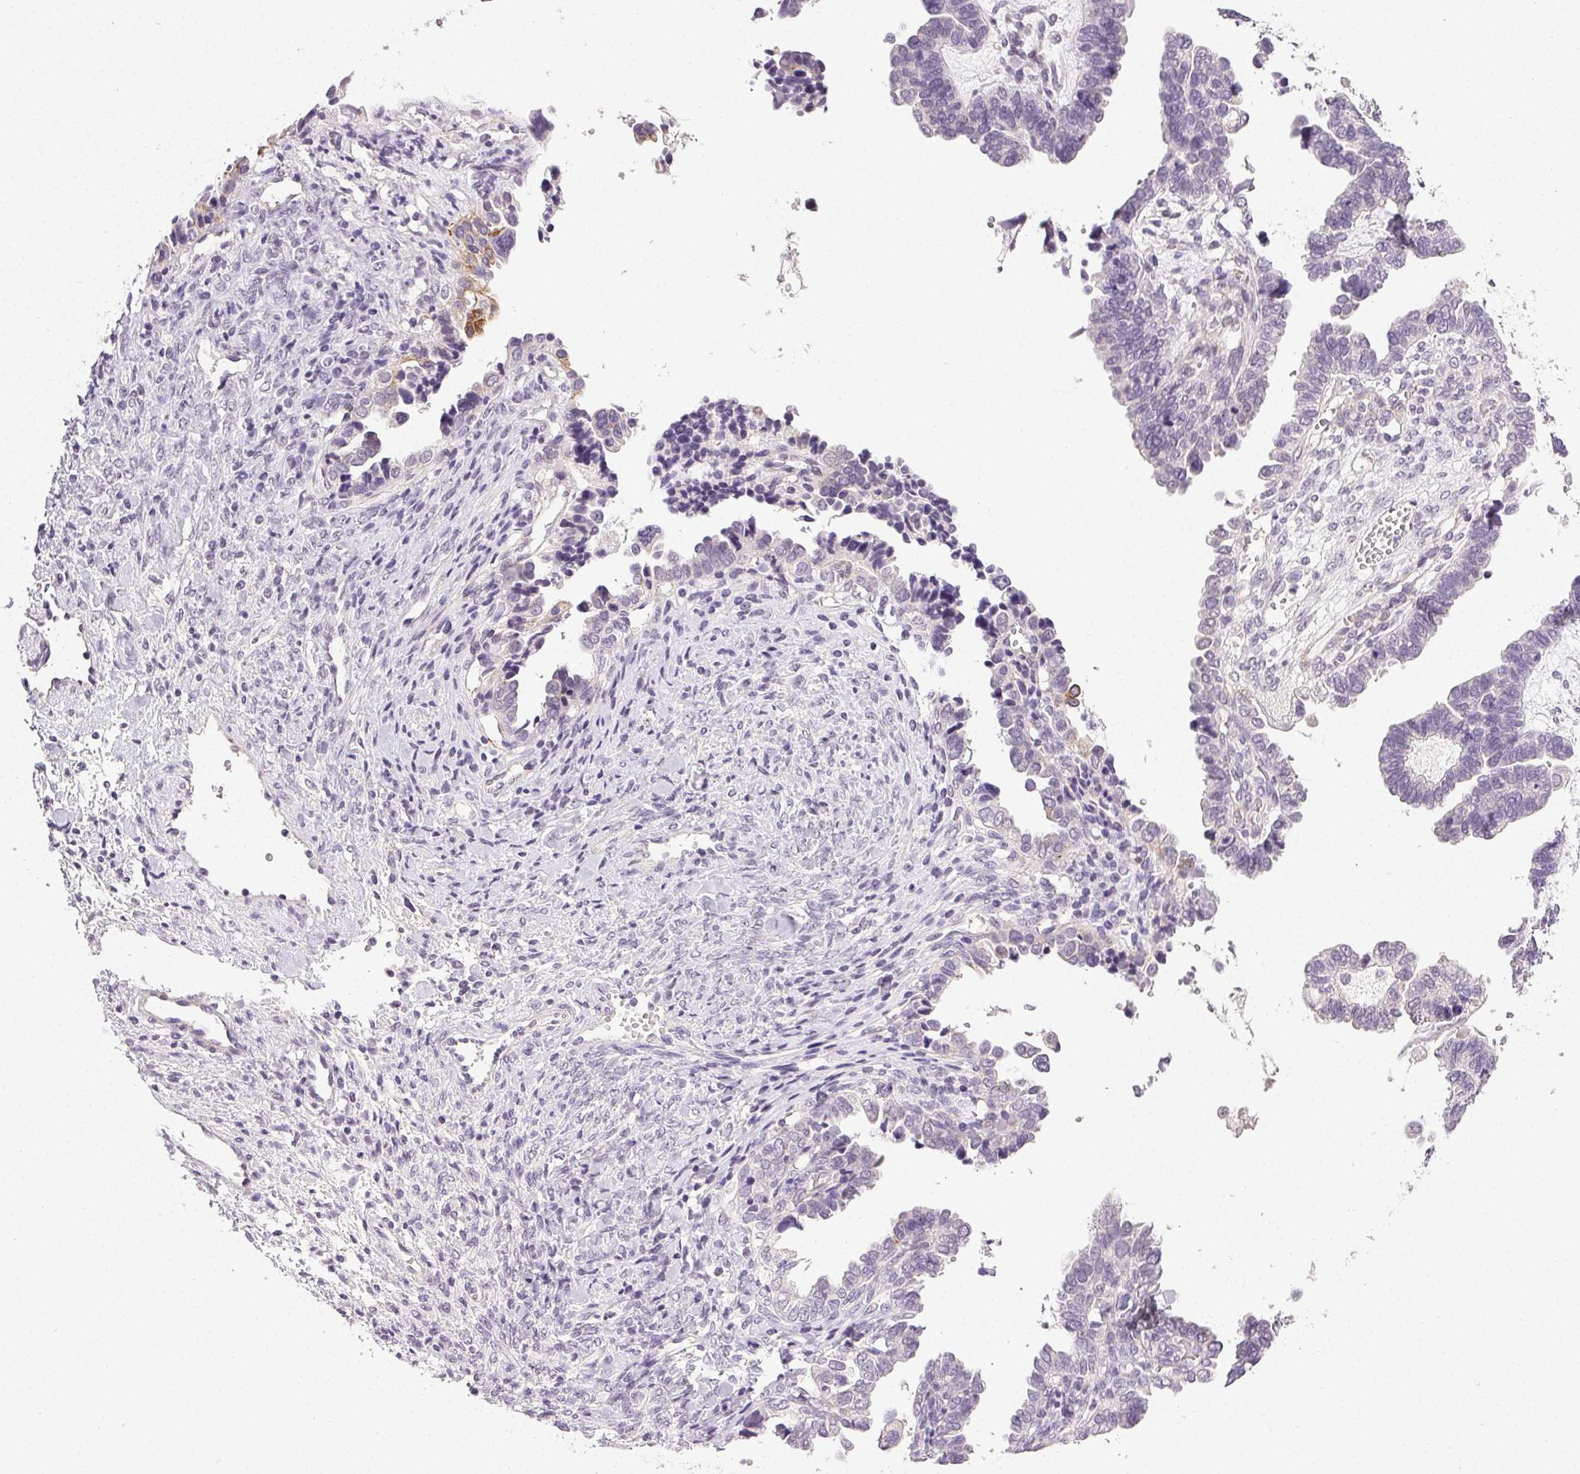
{"staining": {"intensity": "negative", "quantity": "none", "location": "none"}, "tissue": "ovarian cancer", "cell_type": "Tumor cells", "image_type": "cancer", "snomed": [{"axis": "morphology", "description": "Cystadenocarcinoma, serous, NOS"}, {"axis": "topography", "description": "Ovary"}], "caption": "IHC of human ovarian cancer displays no positivity in tumor cells. The staining is performed using DAB (3,3'-diaminobenzidine) brown chromogen with nuclei counter-stained in using hematoxylin.", "gene": "PLCB1", "patient": {"sex": "female", "age": 51}}